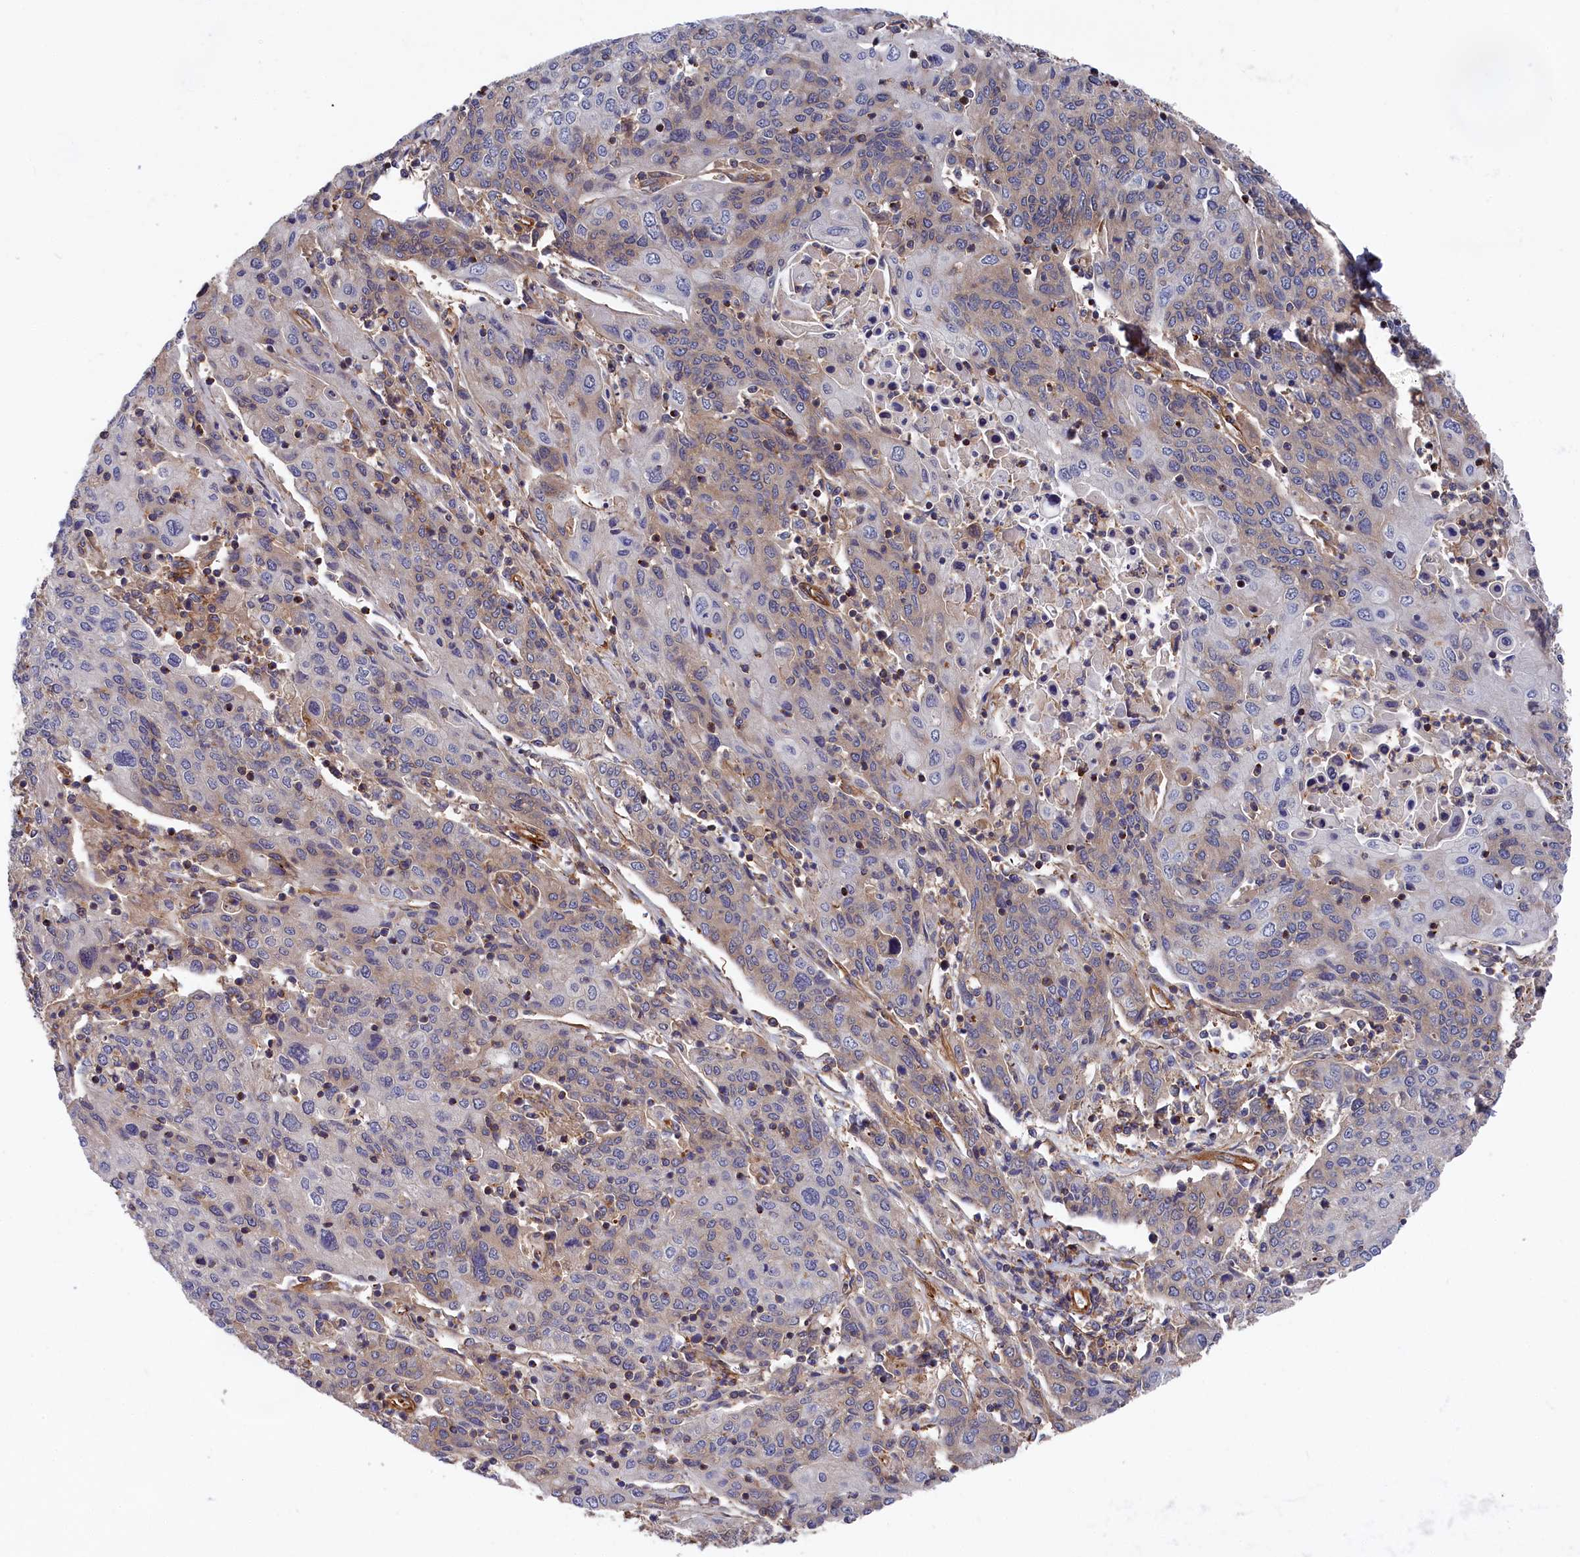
{"staining": {"intensity": "weak", "quantity": "<25%", "location": "cytoplasmic/membranous"}, "tissue": "cervical cancer", "cell_type": "Tumor cells", "image_type": "cancer", "snomed": [{"axis": "morphology", "description": "Squamous cell carcinoma, NOS"}, {"axis": "topography", "description": "Cervix"}], "caption": "Immunohistochemical staining of human squamous cell carcinoma (cervical) reveals no significant positivity in tumor cells. Brightfield microscopy of immunohistochemistry (IHC) stained with DAB (brown) and hematoxylin (blue), captured at high magnification.", "gene": "LDHD", "patient": {"sex": "female", "age": 67}}